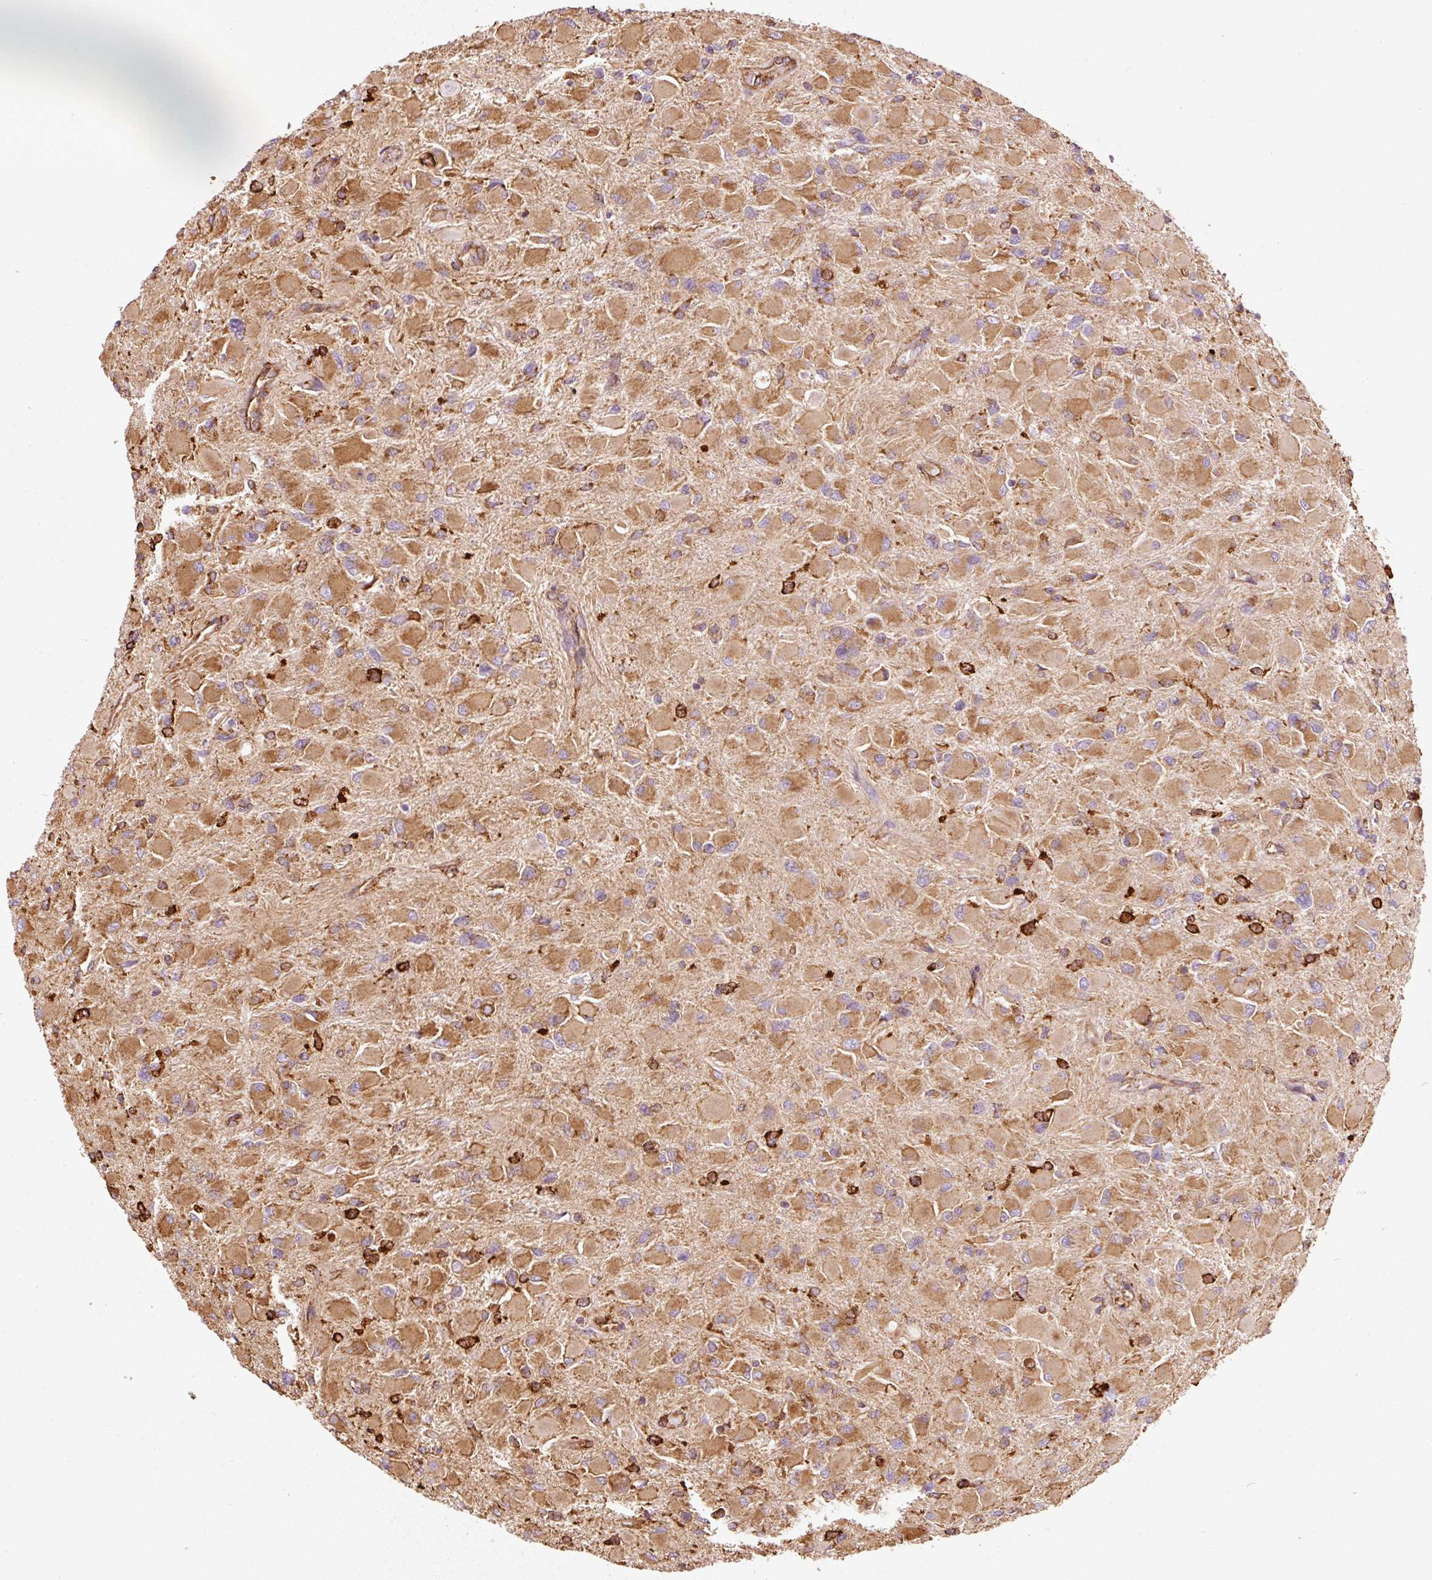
{"staining": {"intensity": "moderate", "quantity": ">75%", "location": "cytoplasmic/membranous"}, "tissue": "glioma", "cell_type": "Tumor cells", "image_type": "cancer", "snomed": [{"axis": "morphology", "description": "Glioma, malignant, High grade"}, {"axis": "topography", "description": "Cerebral cortex"}], "caption": "High-grade glioma (malignant) stained with a brown dye demonstrates moderate cytoplasmic/membranous positive positivity in approximately >75% of tumor cells.", "gene": "KLC1", "patient": {"sex": "female", "age": 36}}